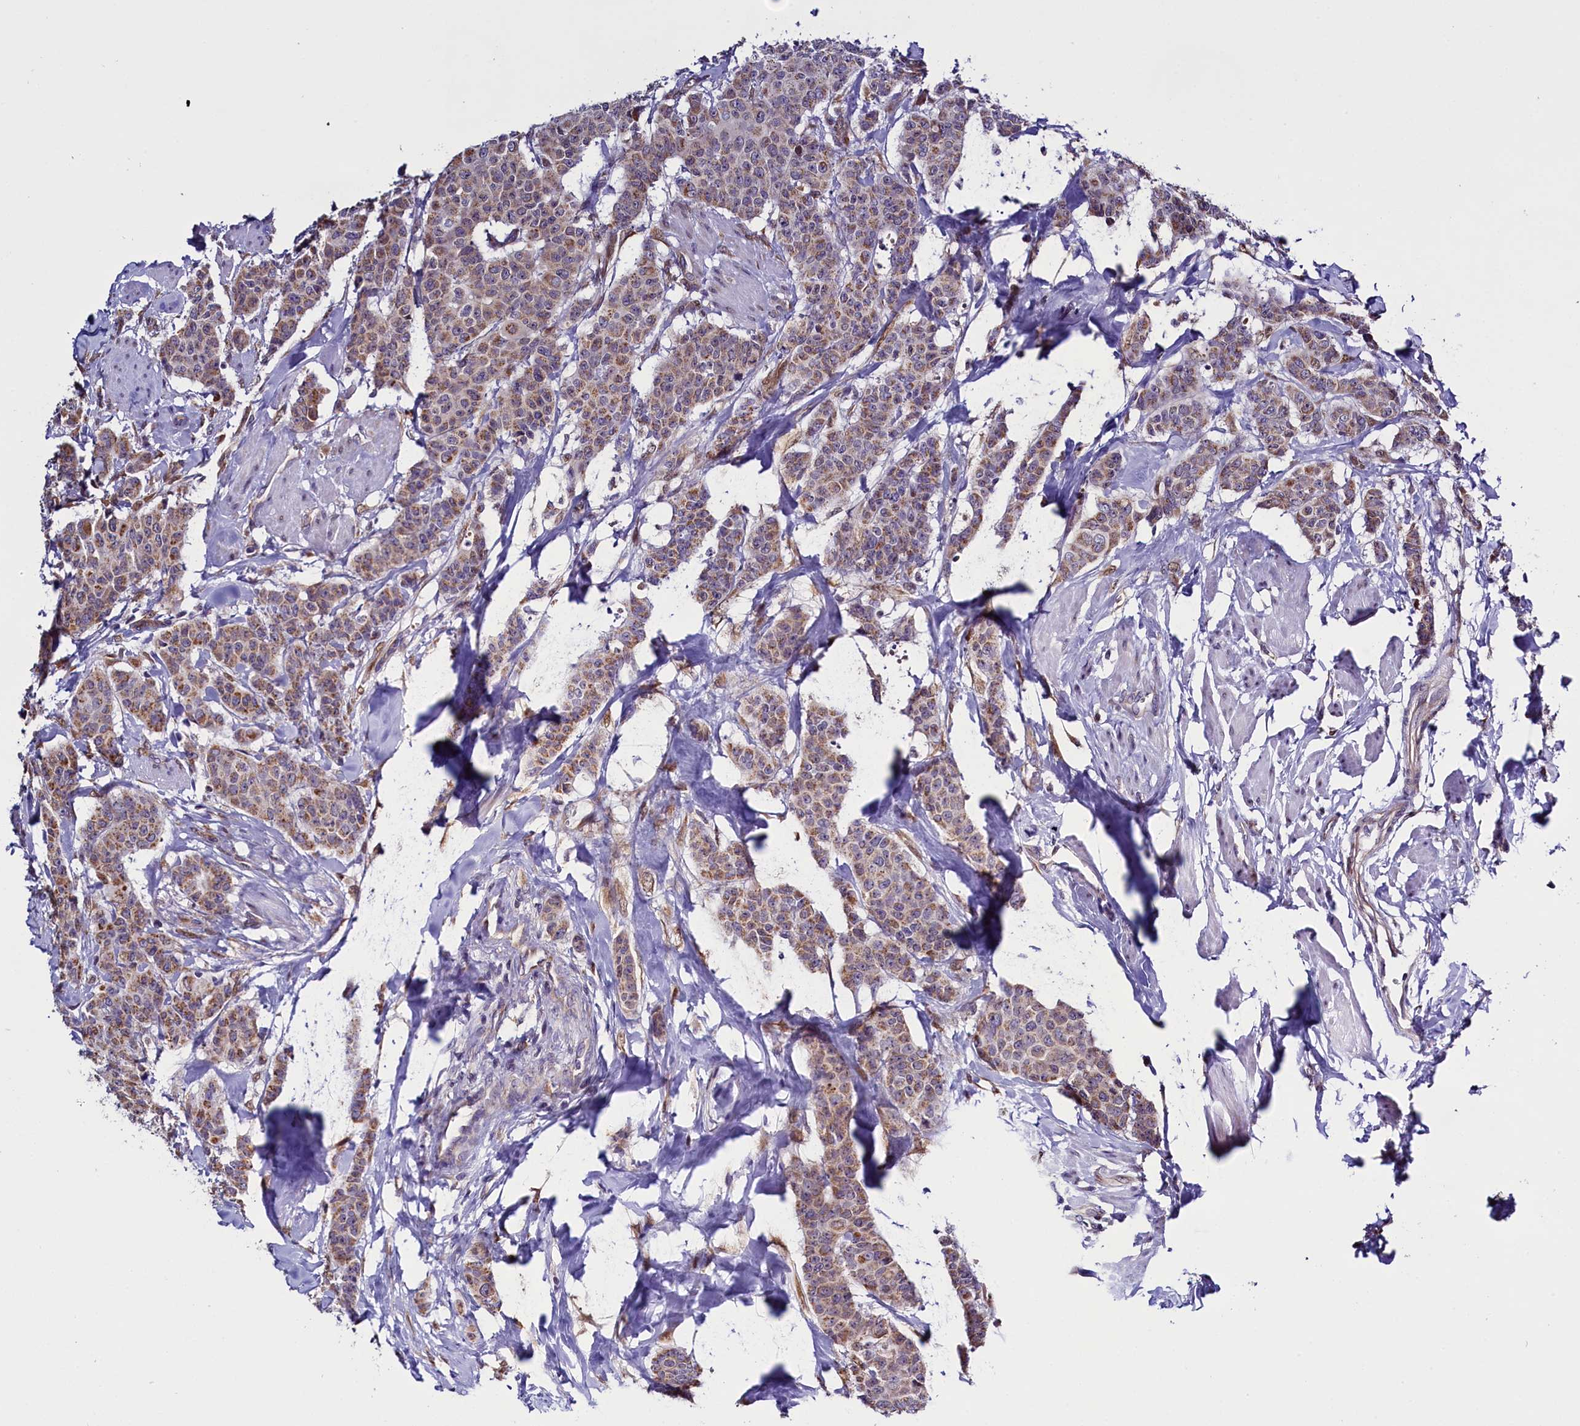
{"staining": {"intensity": "moderate", "quantity": ">75%", "location": "cytoplasmic/membranous"}, "tissue": "breast cancer", "cell_type": "Tumor cells", "image_type": "cancer", "snomed": [{"axis": "morphology", "description": "Duct carcinoma"}, {"axis": "topography", "description": "Breast"}], "caption": "IHC staining of breast cancer, which exhibits medium levels of moderate cytoplasmic/membranous staining in approximately >75% of tumor cells indicating moderate cytoplasmic/membranous protein positivity. The staining was performed using DAB (3,3'-diaminobenzidine) (brown) for protein detection and nuclei were counterstained in hematoxylin (blue).", "gene": "UACA", "patient": {"sex": "female", "age": 40}}